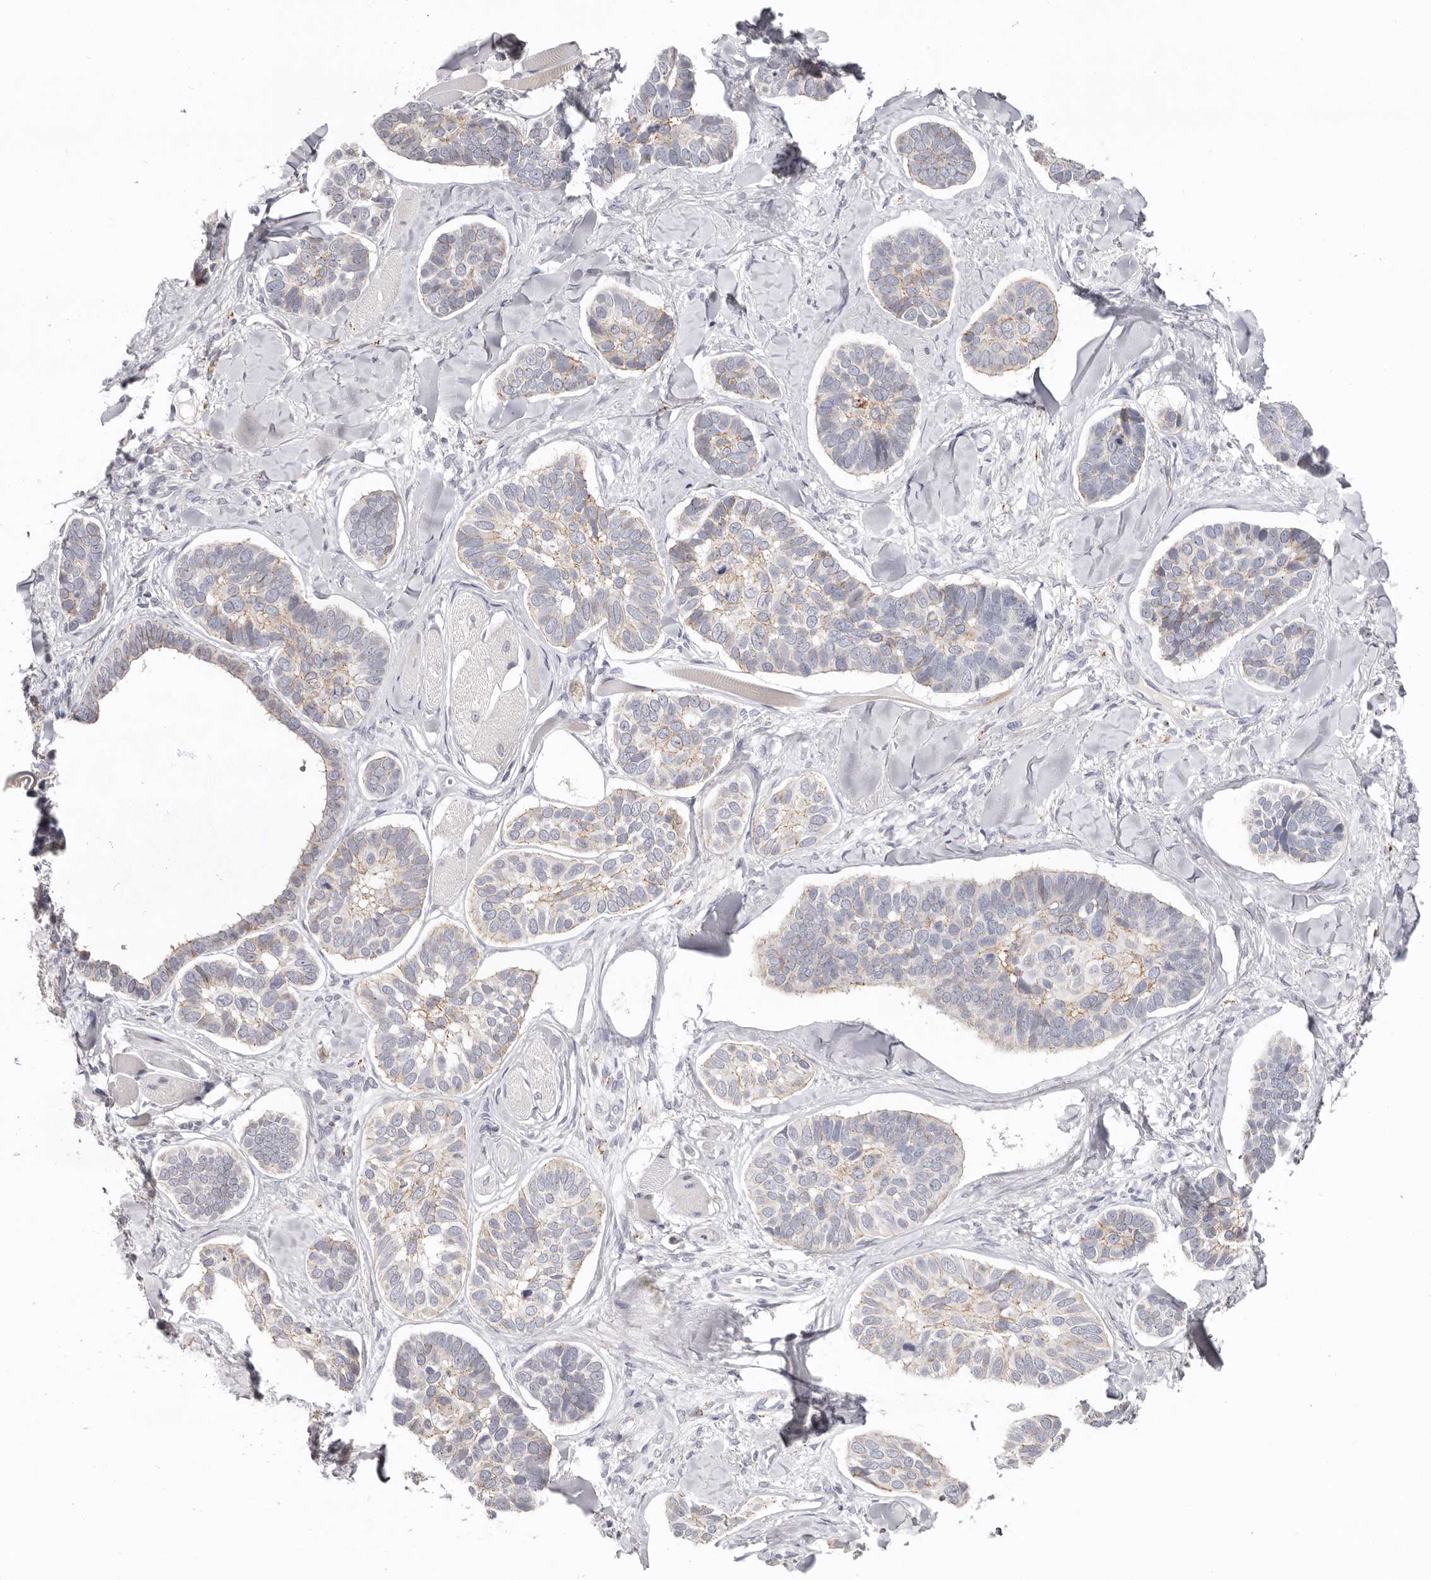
{"staining": {"intensity": "weak", "quantity": "25%-75%", "location": "cytoplasmic/membranous"}, "tissue": "skin cancer", "cell_type": "Tumor cells", "image_type": "cancer", "snomed": [{"axis": "morphology", "description": "Basal cell carcinoma"}, {"axis": "topography", "description": "Skin"}], "caption": "Approximately 25%-75% of tumor cells in skin basal cell carcinoma exhibit weak cytoplasmic/membranous protein expression as visualized by brown immunohistochemical staining.", "gene": "PCDHB6", "patient": {"sex": "male", "age": 62}}